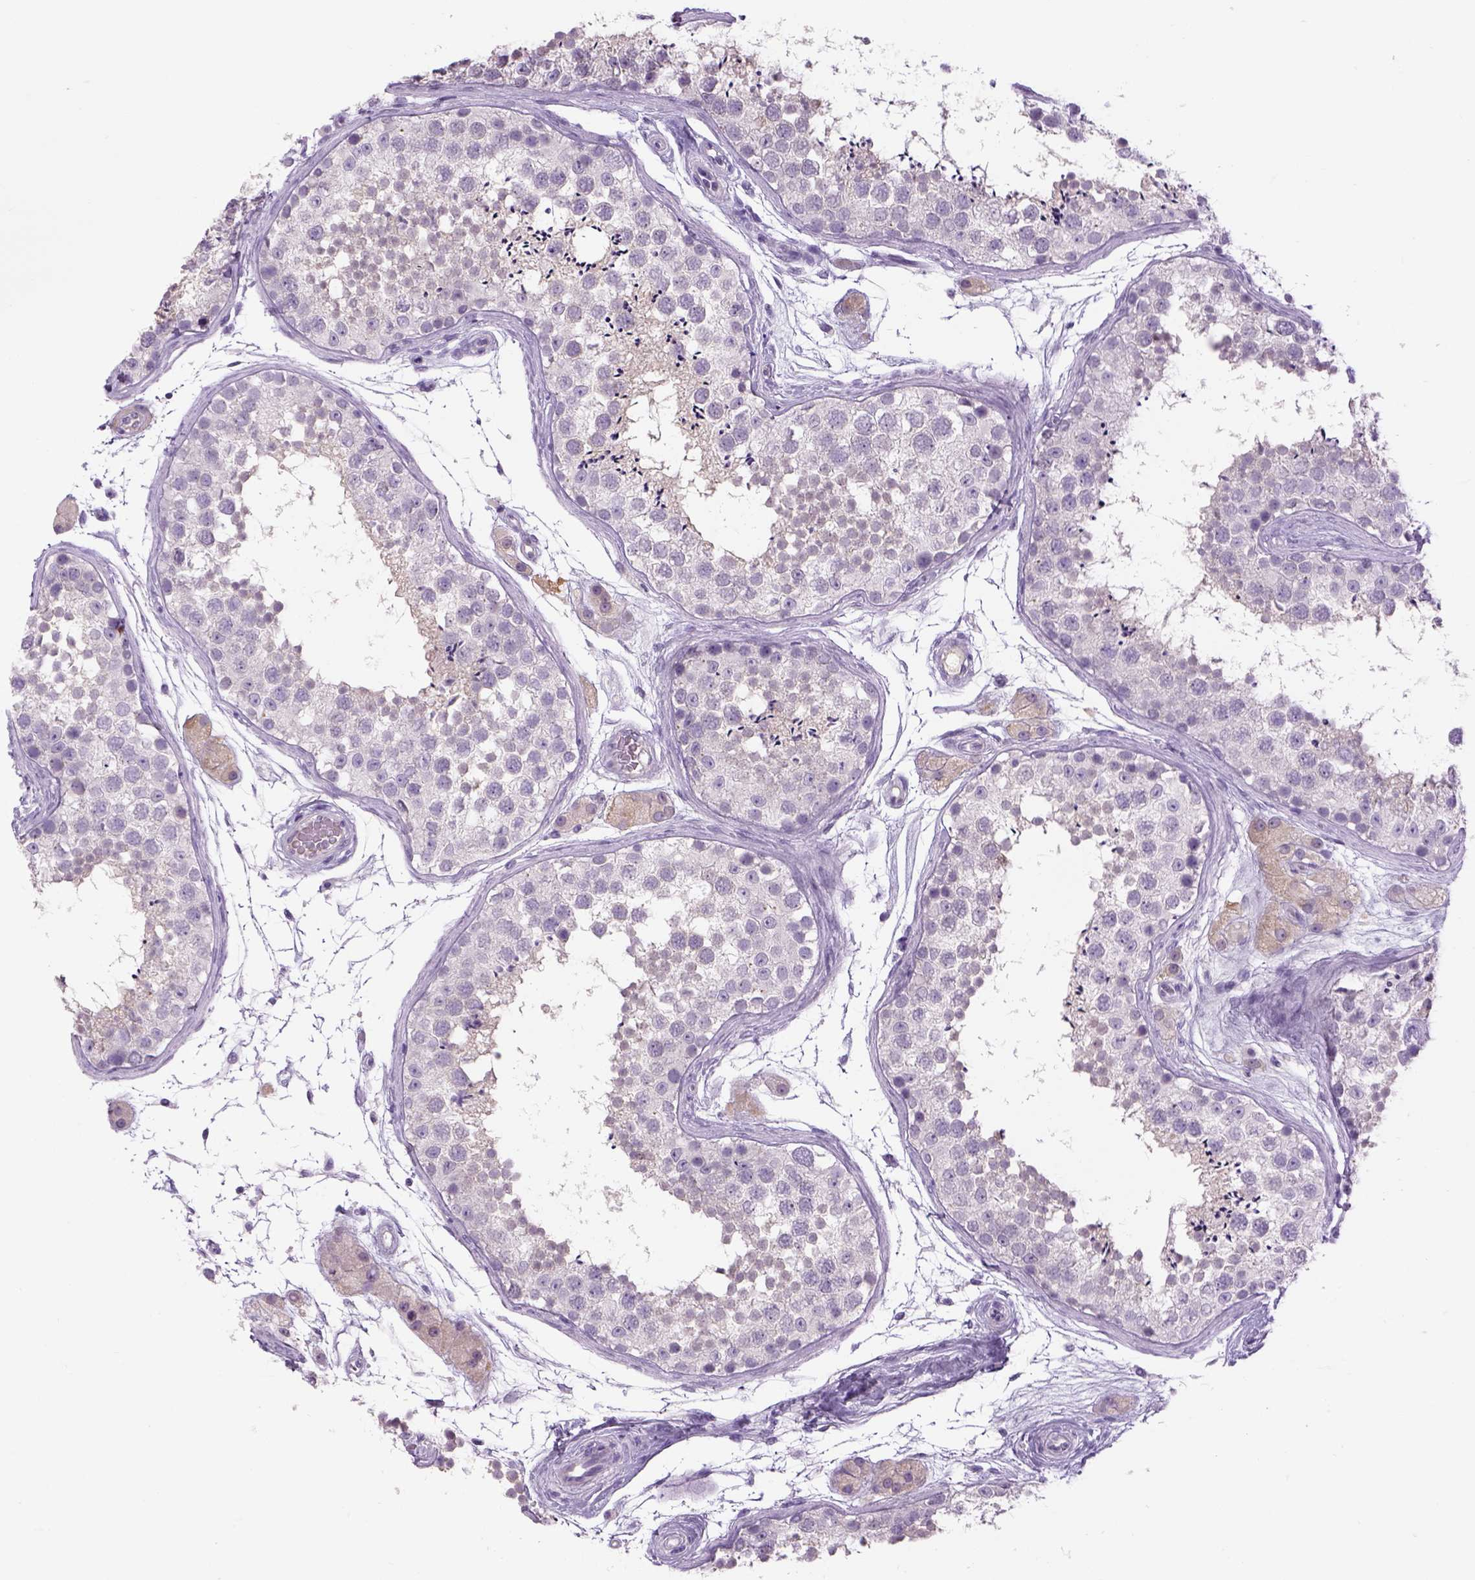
{"staining": {"intensity": "weak", "quantity": "<25%", "location": "cytoplasmic/membranous"}, "tissue": "testis", "cell_type": "Cells in seminiferous ducts", "image_type": "normal", "snomed": [{"axis": "morphology", "description": "Normal tissue, NOS"}, {"axis": "topography", "description": "Testis"}], "caption": "Testis stained for a protein using immunohistochemistry exhibits no staining cells in seminiferous ducts.", "gene": "DBH", "patient": {"sex": "male", "age": 41}}